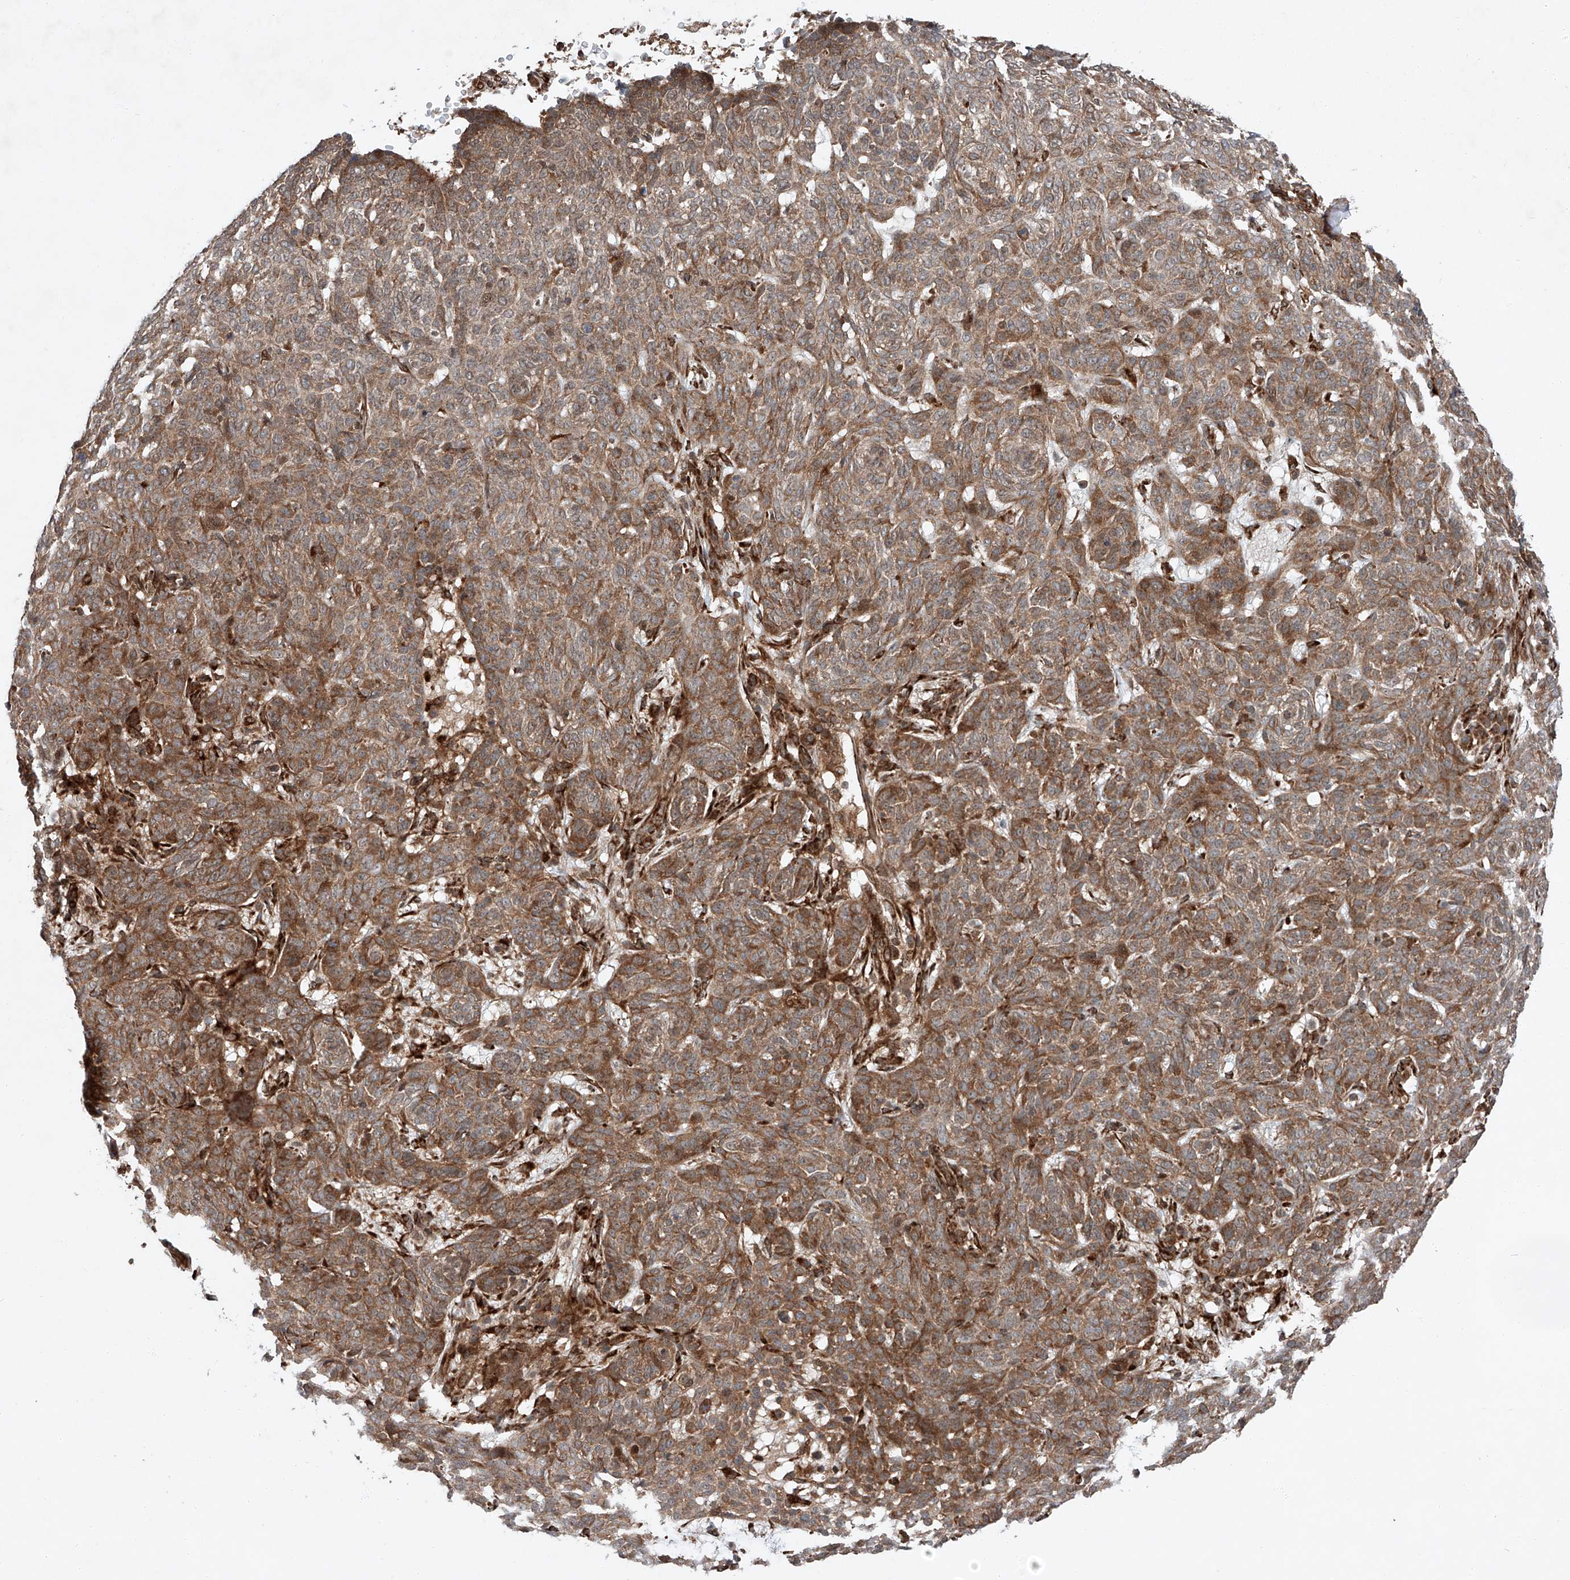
{"staining": {"intensity": "moderate", "quantity": ">75%", "location": "cytoplasmic/membranous"}, "tissue": "skin cancer", "cell_type": "Tumor cells", "image_type": "cancer", "snomed": [{"axis": "morphology", "description": "Basal cell carcinoma"}, {"axis": "topography", "description": "Skin"}], "caption": "There is medium levels of moderate cytoplasmic/membranous positivity in tumor cells of skin basal cell carcinoma, as demonstrated by immunohistochemical staining (brown color).", "gene": "ZFP28", "patient": {"sex": "male", "age": 85}}